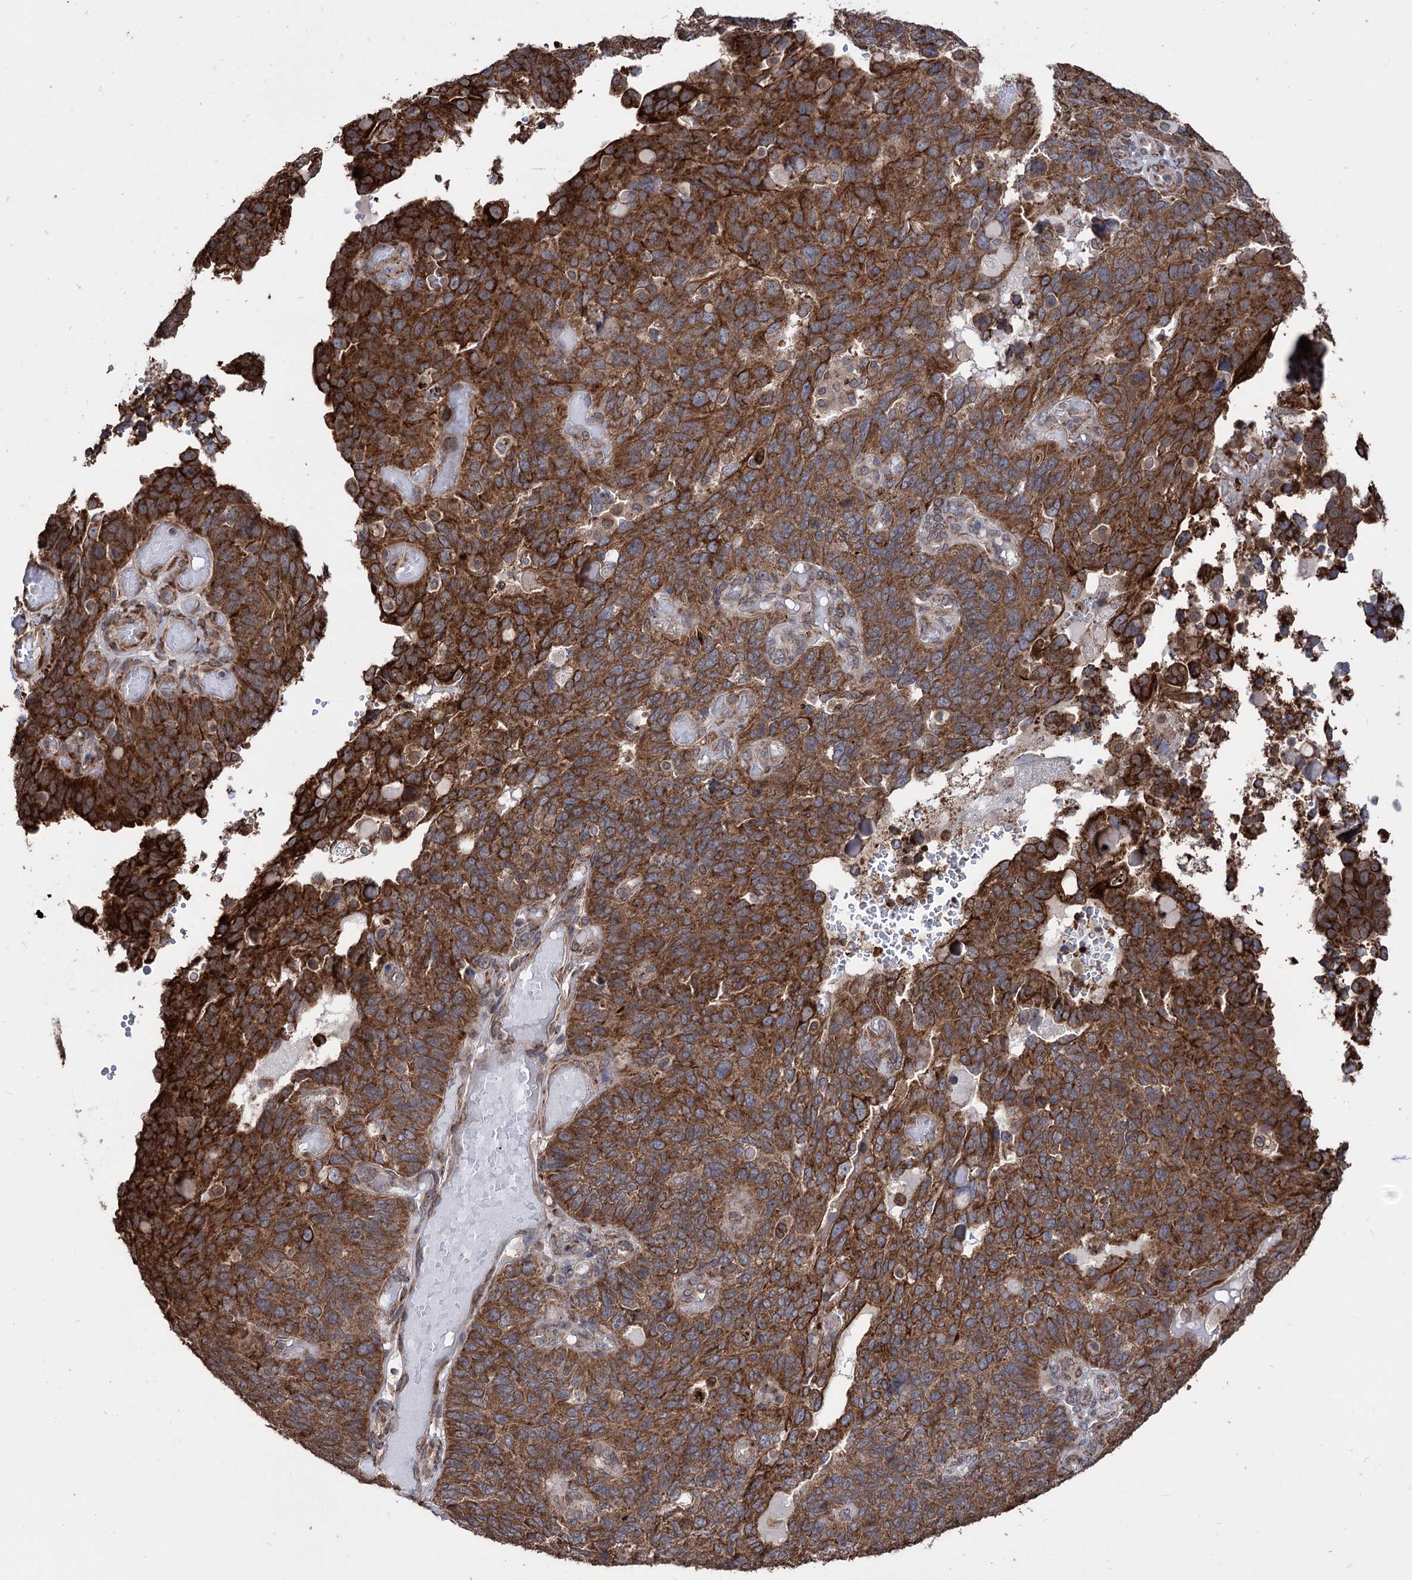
{"staining": {"intensity": "strong", "quantity": ">75%", "location": "cytoplasmic/membranous"}, "tissue": "endometrial cancer", "cell_type": "Tumor cells", "image_type": "cancer", "snomed": [{"axis": "morphology", "description": "Adenocarcinoma, NOS"}, {"axis": "topography", "description": "Endometrium"}], "caption": "Brown immunohistochemical staining in adenocarcinoma (endometrial) exhibits strong cytoplasmic/membranous staining in about >75% of tumor cells.", "gene": "CDAN1", "patient": {"sex": "female", "age": 66}}